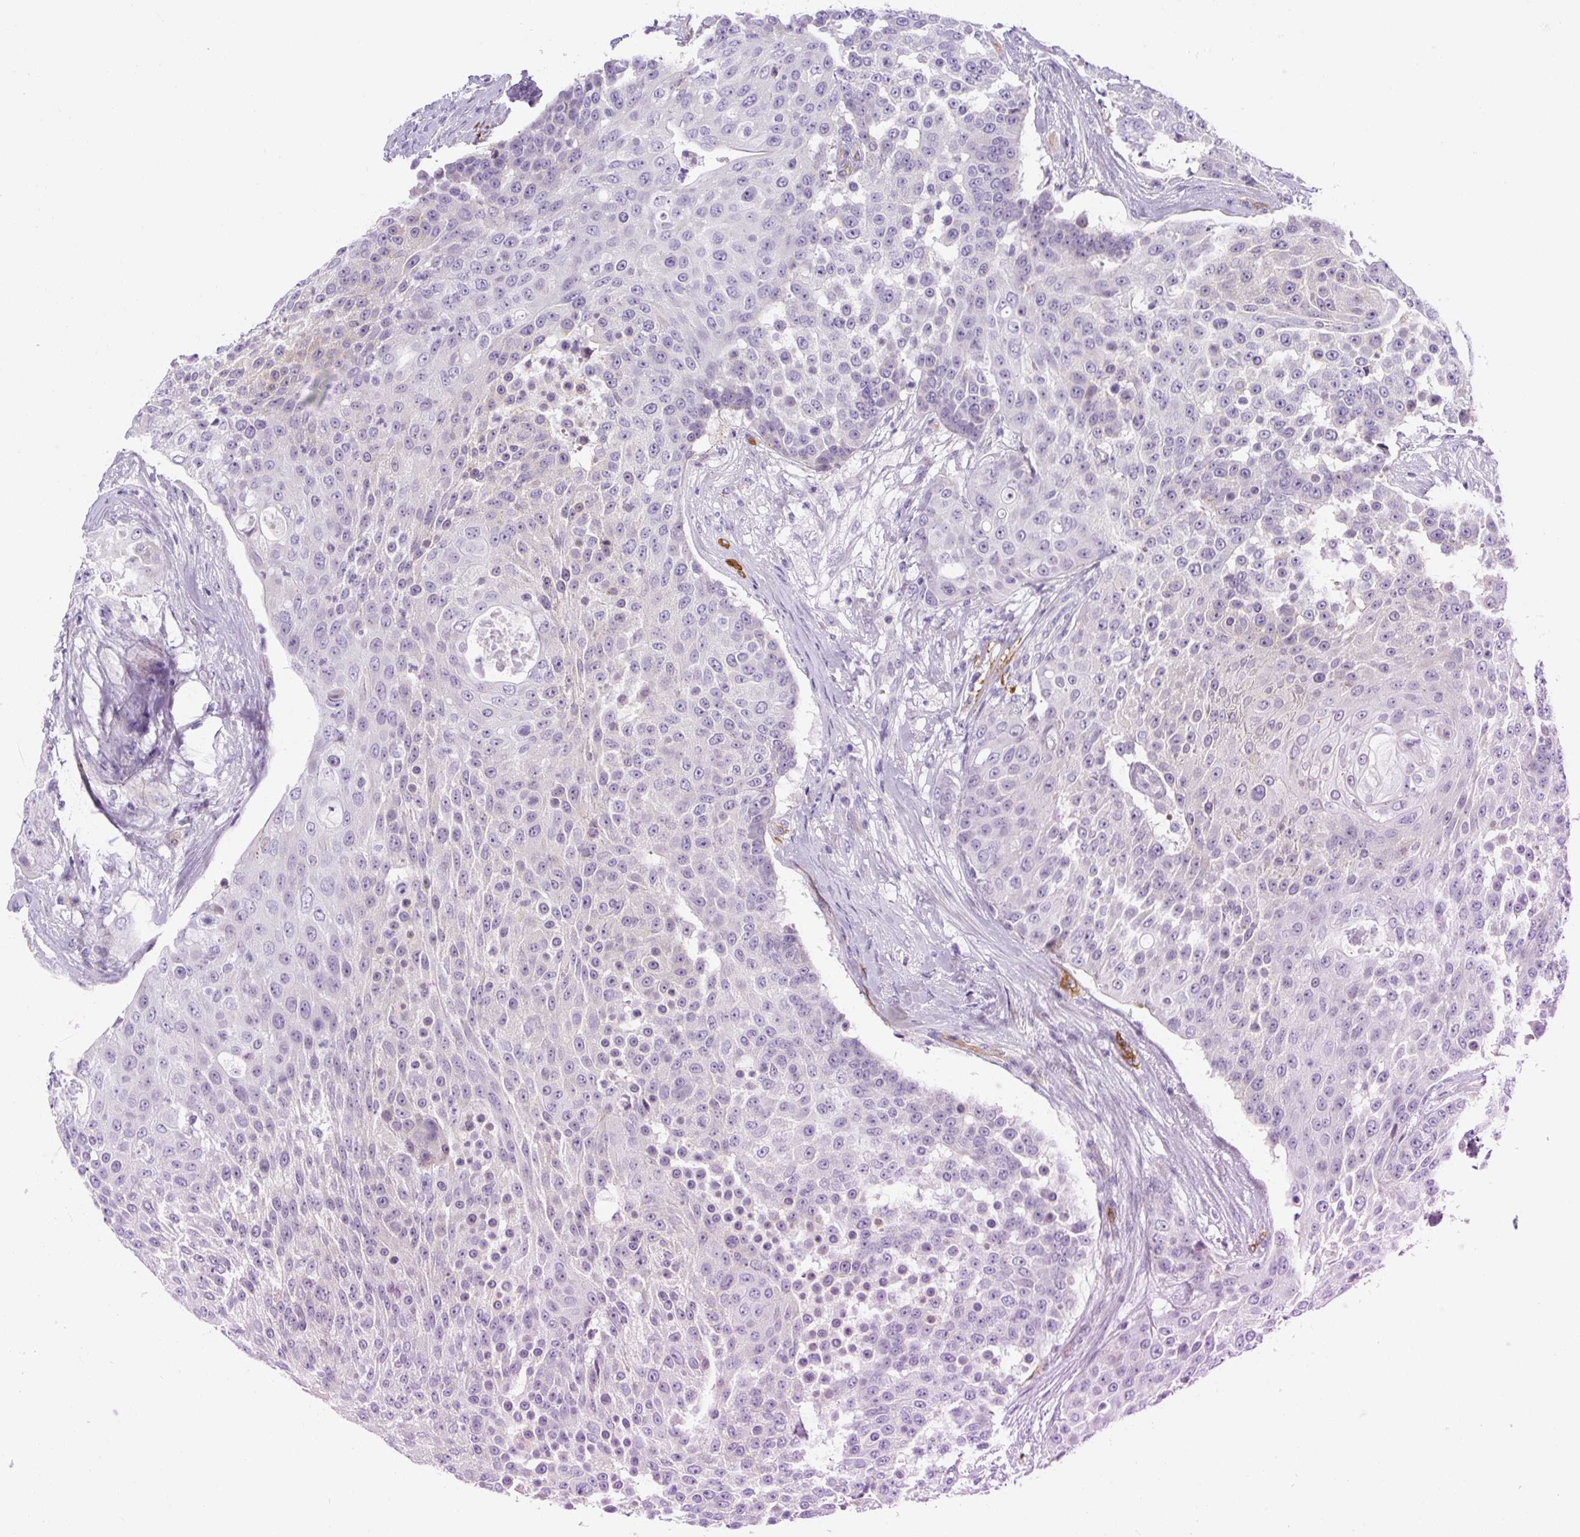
{"staining": {"intensity": "negative", "quantity": "none", "location": "none"}, "tissue": "urothelial cancer", "cell_type": "Tumor cells", "image_type": "cancer", "snomed": [{"axis": "morphology", "description": "Urothelial carcinoma, High grade"}, {"axis": "topography", "description": "Urinary bladder"}], "caption": "Tumor cells are negative for protein expression in human urothelial cancer. (DAB immunohistochemistry visualized using brightfield microscopy, high magnification).", "gene": "ASB4", "patient": {"sex": "female", "age": 63}}